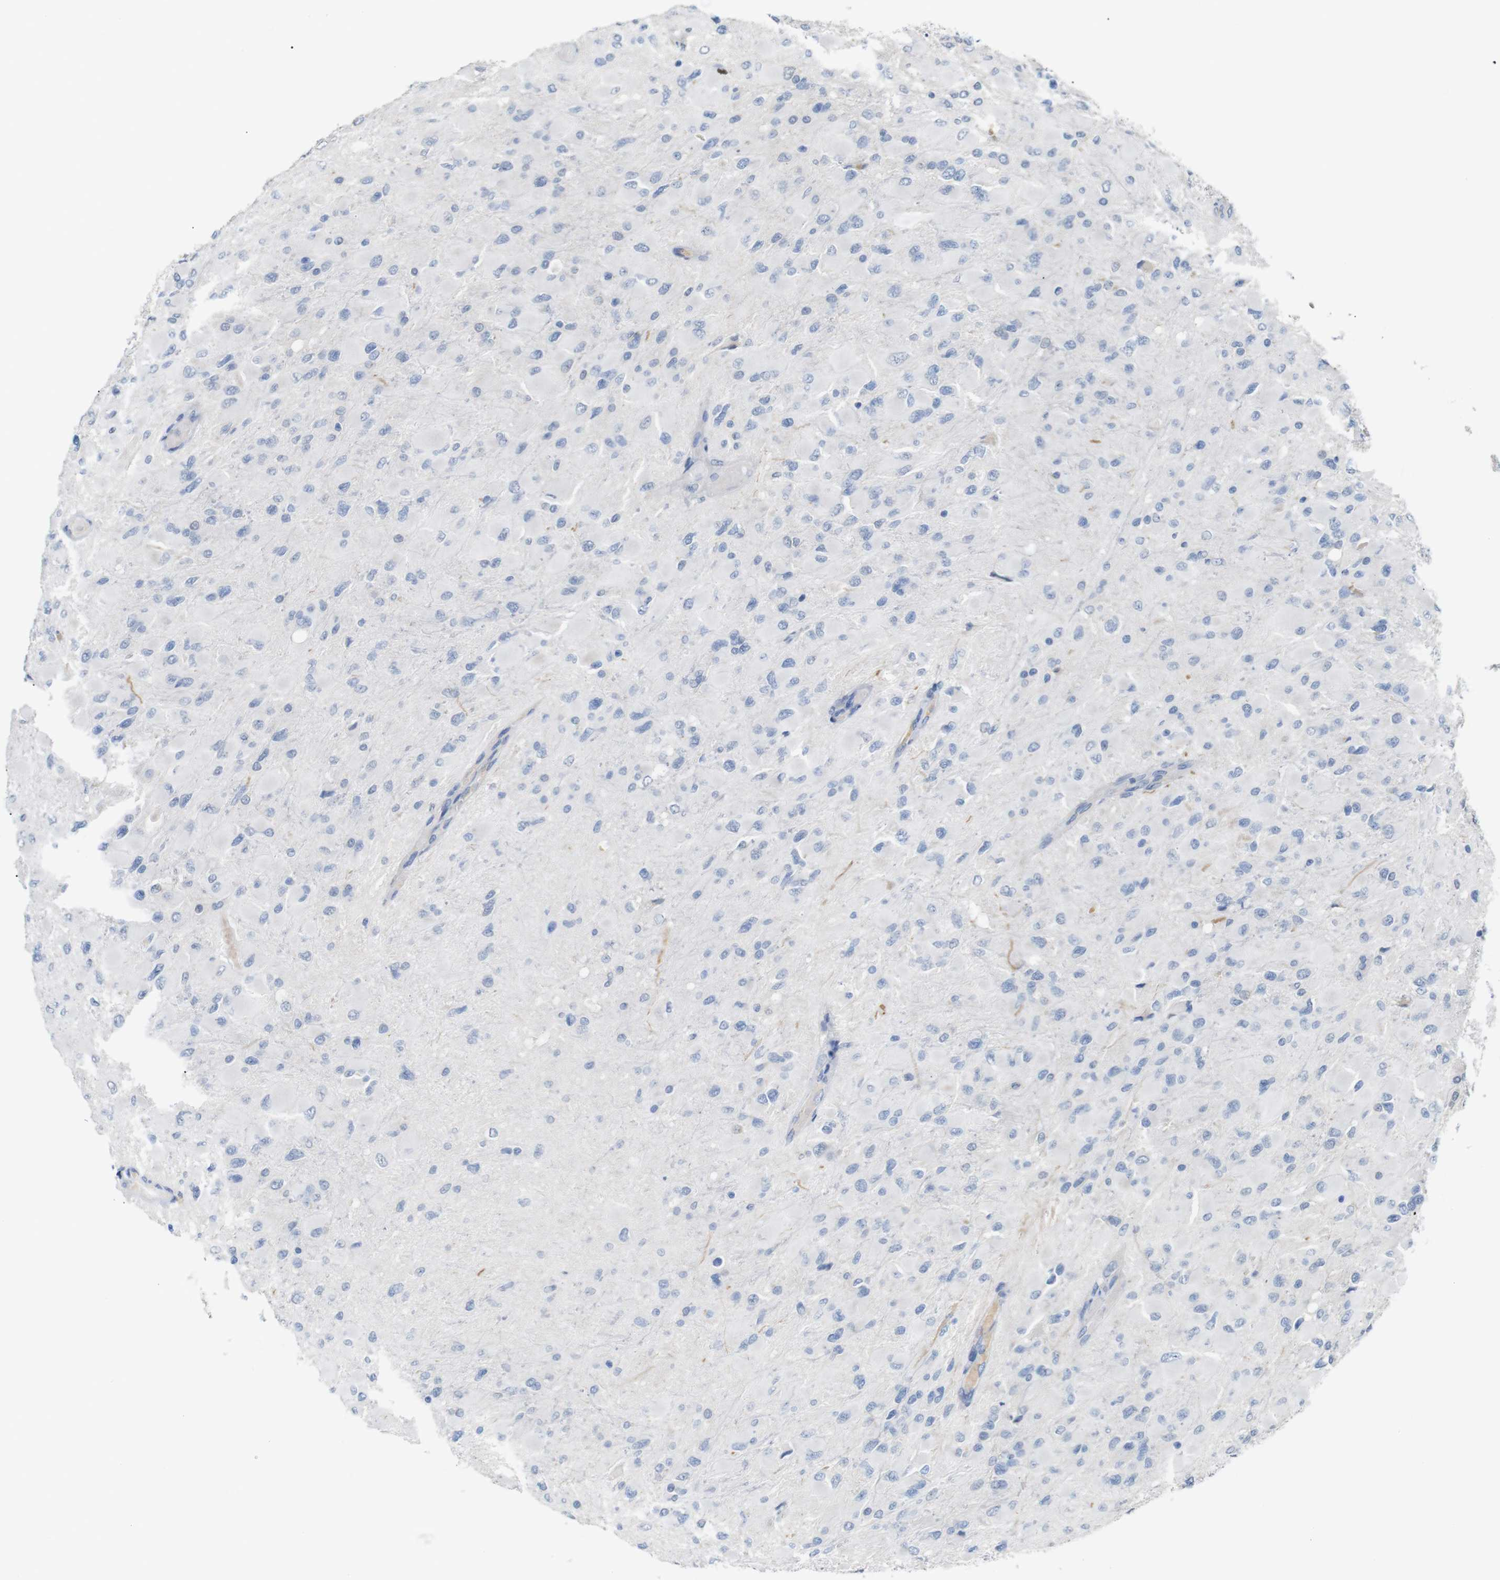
{"staining": {"intensity": "negative", "quantity": "none", "location": "none"}, "tissue": "glioma", "cell_type": "Tumor cells", "image_type": "cancer", "snomed": [{"axis": "morphology", "description": "Glioma, malignant, High grade"}, {"axis": "topography", "description": "Cerebral cortex"}], "caption": "High power microscopy micrograph of an IHC photomicrograph of malignant glioma (high-grade), revealing no significant expression in tumor cells.", "gene": "CHRM5", "patient": {"sex": "female", "age": 36}}